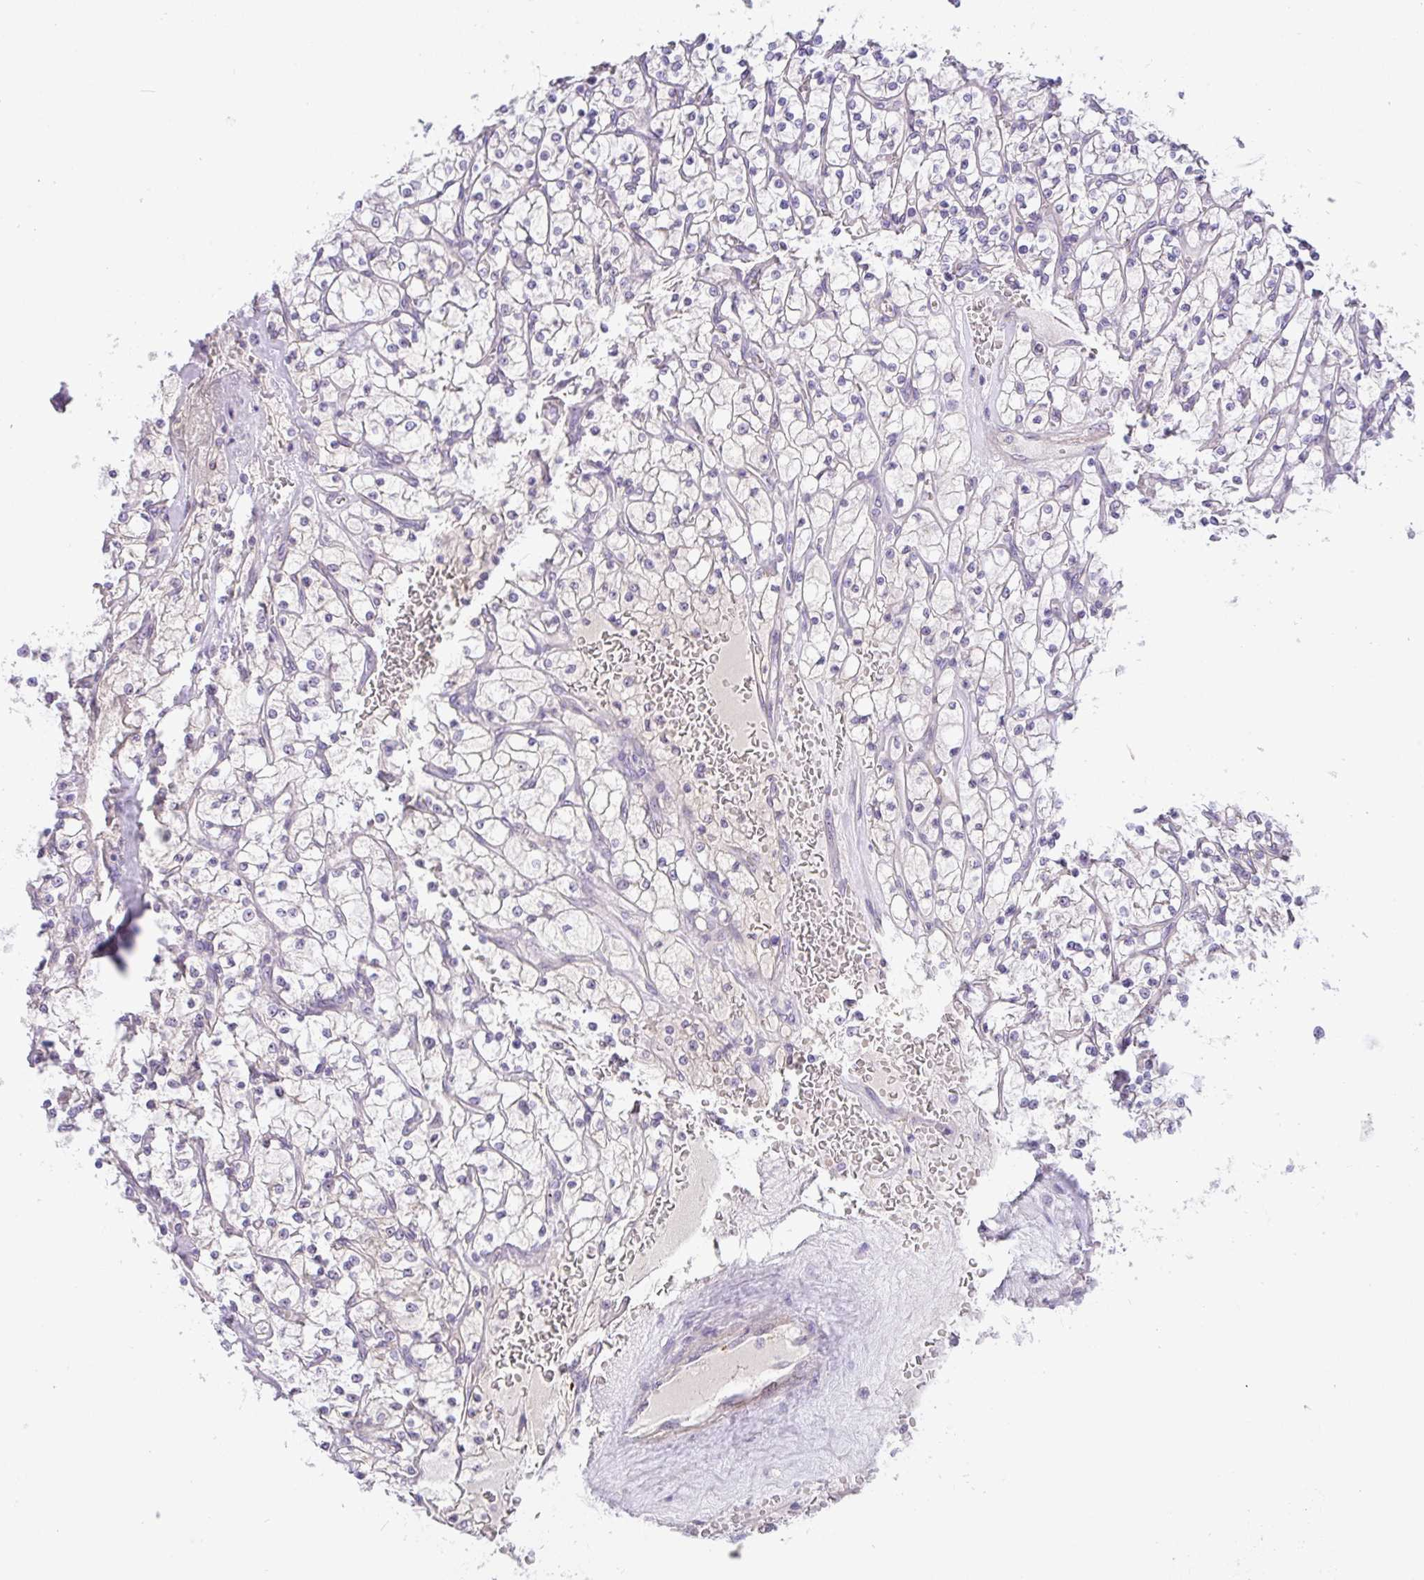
{"staining": {"intensity": "negative", "quantity": "none", "location": "none"}, "tissue": "renal cancer", "cell_type": "Tumor cells", "image_type": "cancer", "snomed": [{"axis": "morphology", "description": "Adenocarcinoma, NOS"}, {"axis": "topography", "description": "Kidney"}], "caption": "Renal cancer was stained to show a protein in brown. There is no significant expression in tumor cells.", "gene": "MXRA8", "patient": {"sex": "female", "age": 64}}